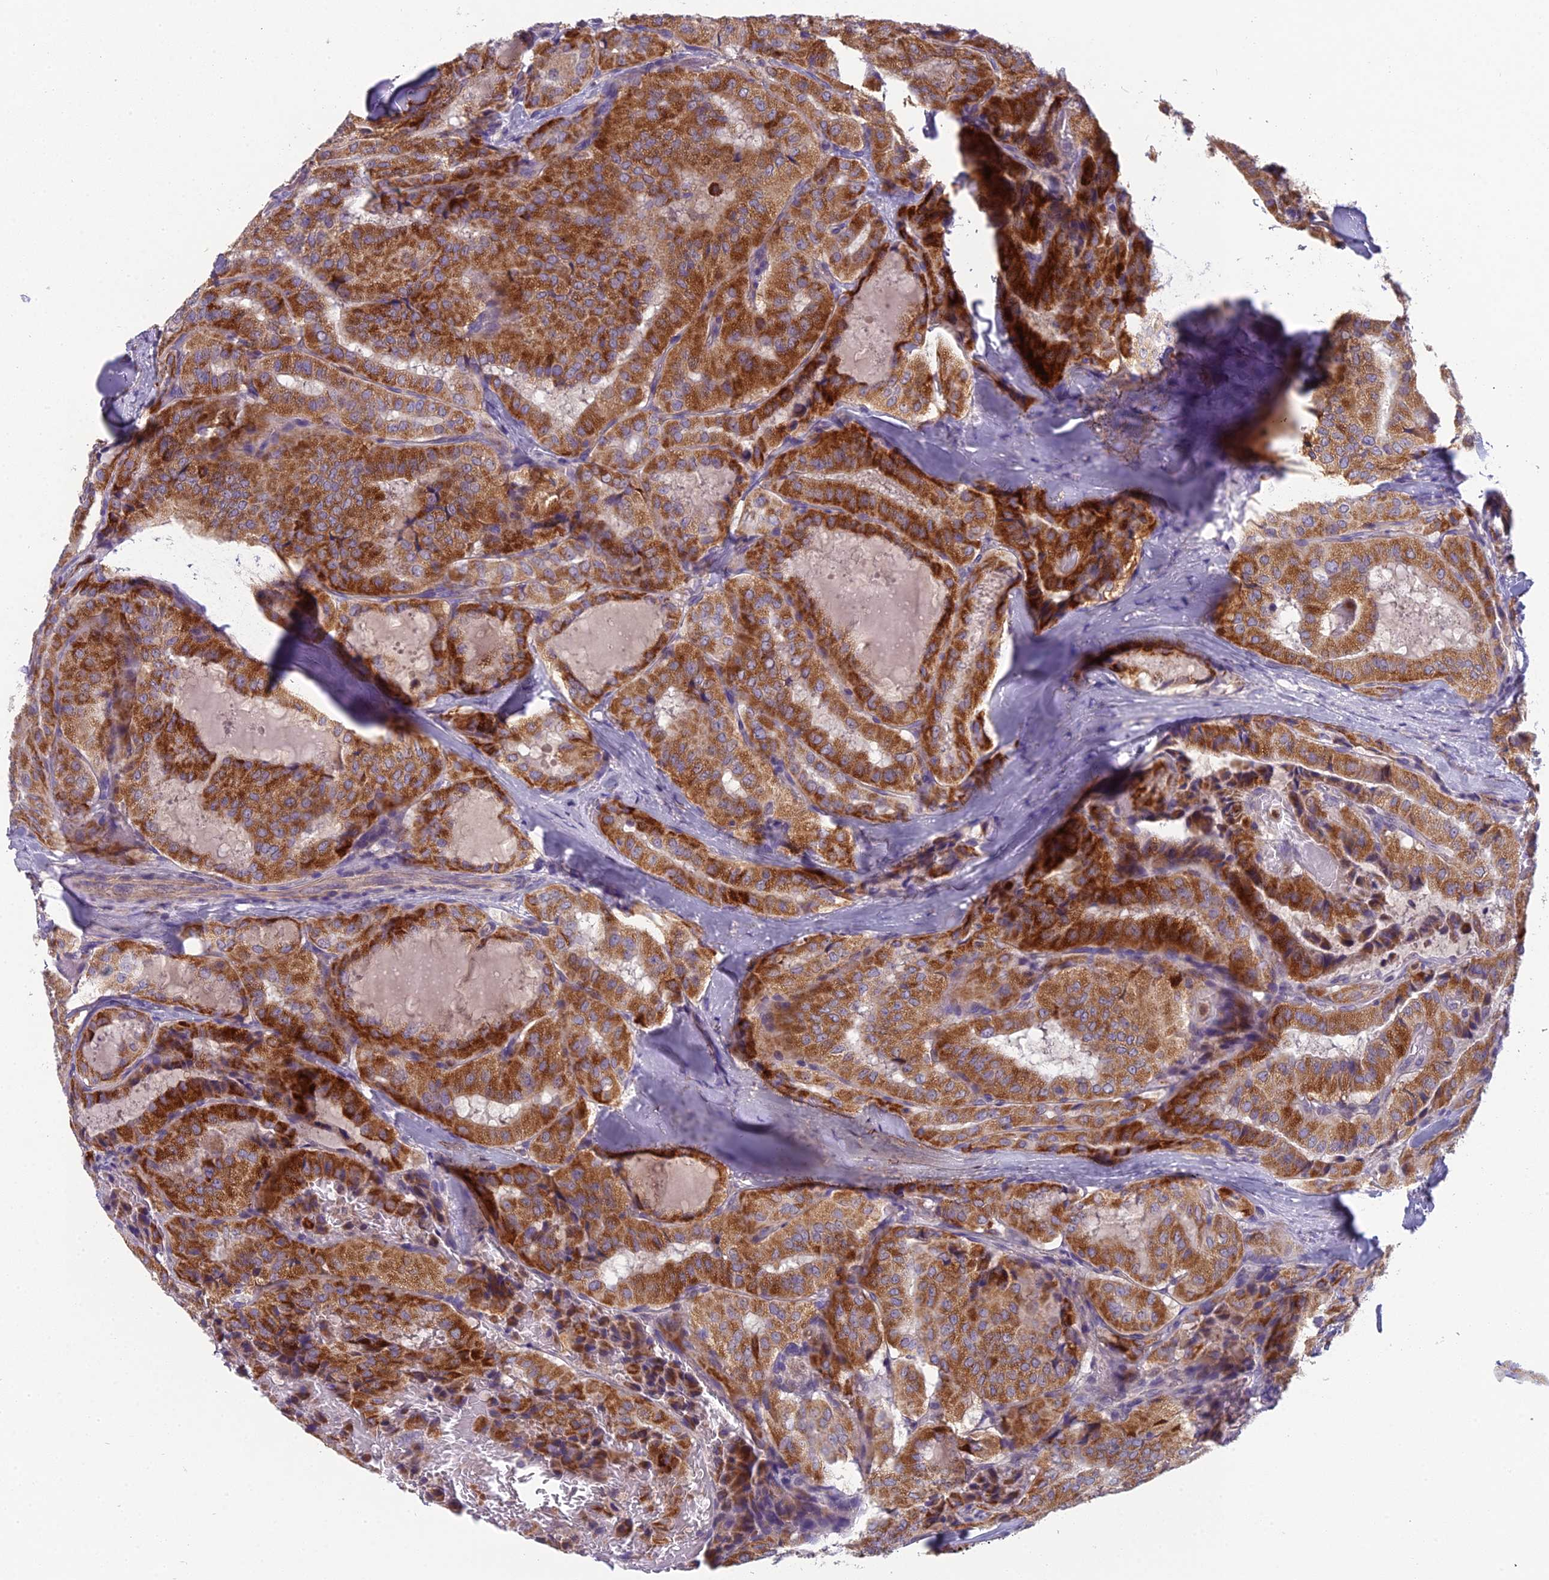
{"staining": {"intensity": "strong", "quantity": ">75%", "location": "cytoplasmic/membranous"}, "tissue": "thyroid cancer", "cell_type": "Tumor cells", "image_type": "cancer", "snomed": [{"axis": "morphology", "description": "Normal tissue, NOS"}, {"axis": "morphology", "description": "Papillary adenocarcinoma, NOS"}, {"axis": "topography", "description": "Thyroid gland"}], "caption": "This image shows IHC staining of human thyroid papillary adenocarcinoma, with high strong cytoplasmic/membranous staining in approximately >75% of tumor cells.", "gene": "ENSG00000188897", "patient": {"sex": "female", "age": 59}}